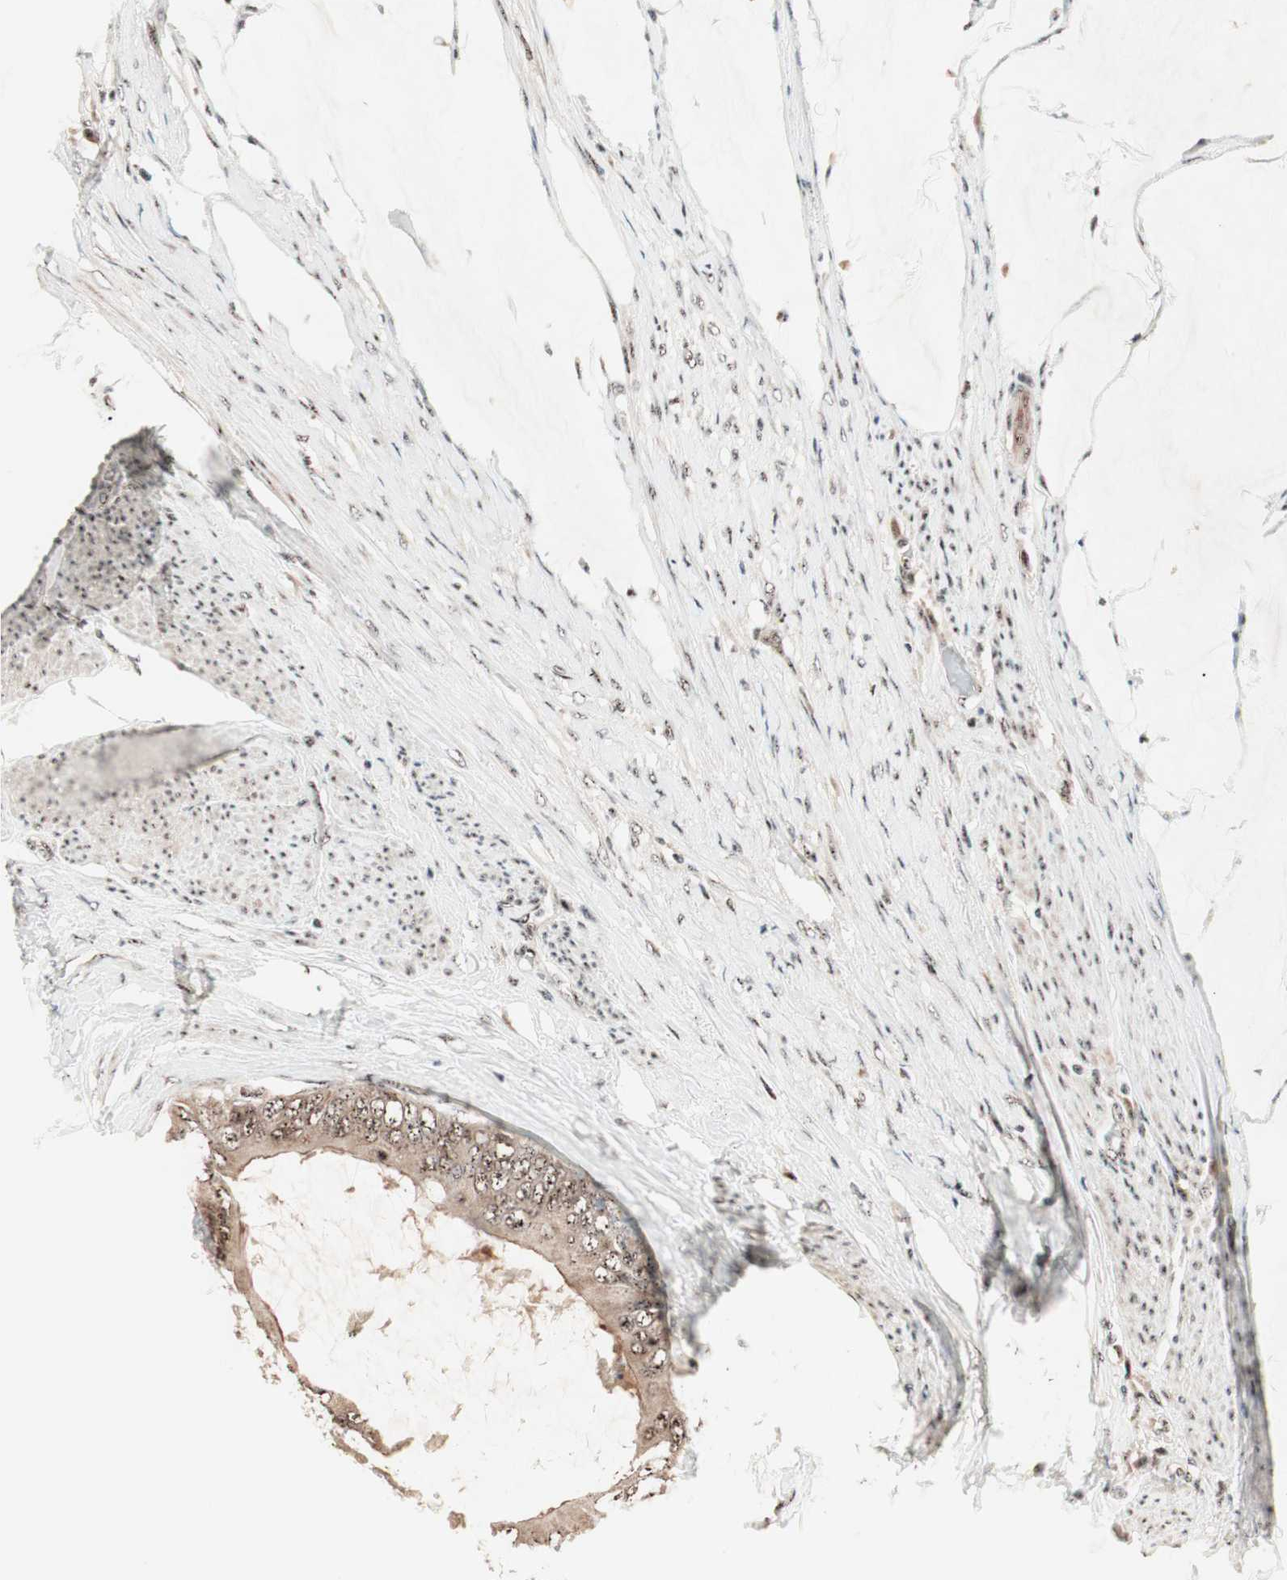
{"staining": {"intensity": "moderate", "quantity": ">75%", "location": "cytoplasmic/membranous,nuclear"}, "tissue": "colorectal cancer", "cell_type": "Tumor cells", "image_type": "cancer", "snomed": [{"axis": "morphology", "description": "Normal tissue, NOS"}, {"axis": "morphology", "description": "Adenocarcinoma, NOS"}, {"axis": "topography", "description": "Rectum"}, {"axis": "topography", "description": "Peripheral nerve tissue"}], "caption": "Immunohistochemistry (IHC) image of neoplastic tissue: human adenocarcinoma (colorectal) stained using immunohistochemistry (IHC) demonstrates medium levels of moderate protein expression localized specifically in the cytoplasmic/membranous and nuclear of tumor cells, appearing as a cytoplasmic/membranous and nuclear brown color.", "gene": "NR5A2", "patient": {"sex": "female", "age": 77}}